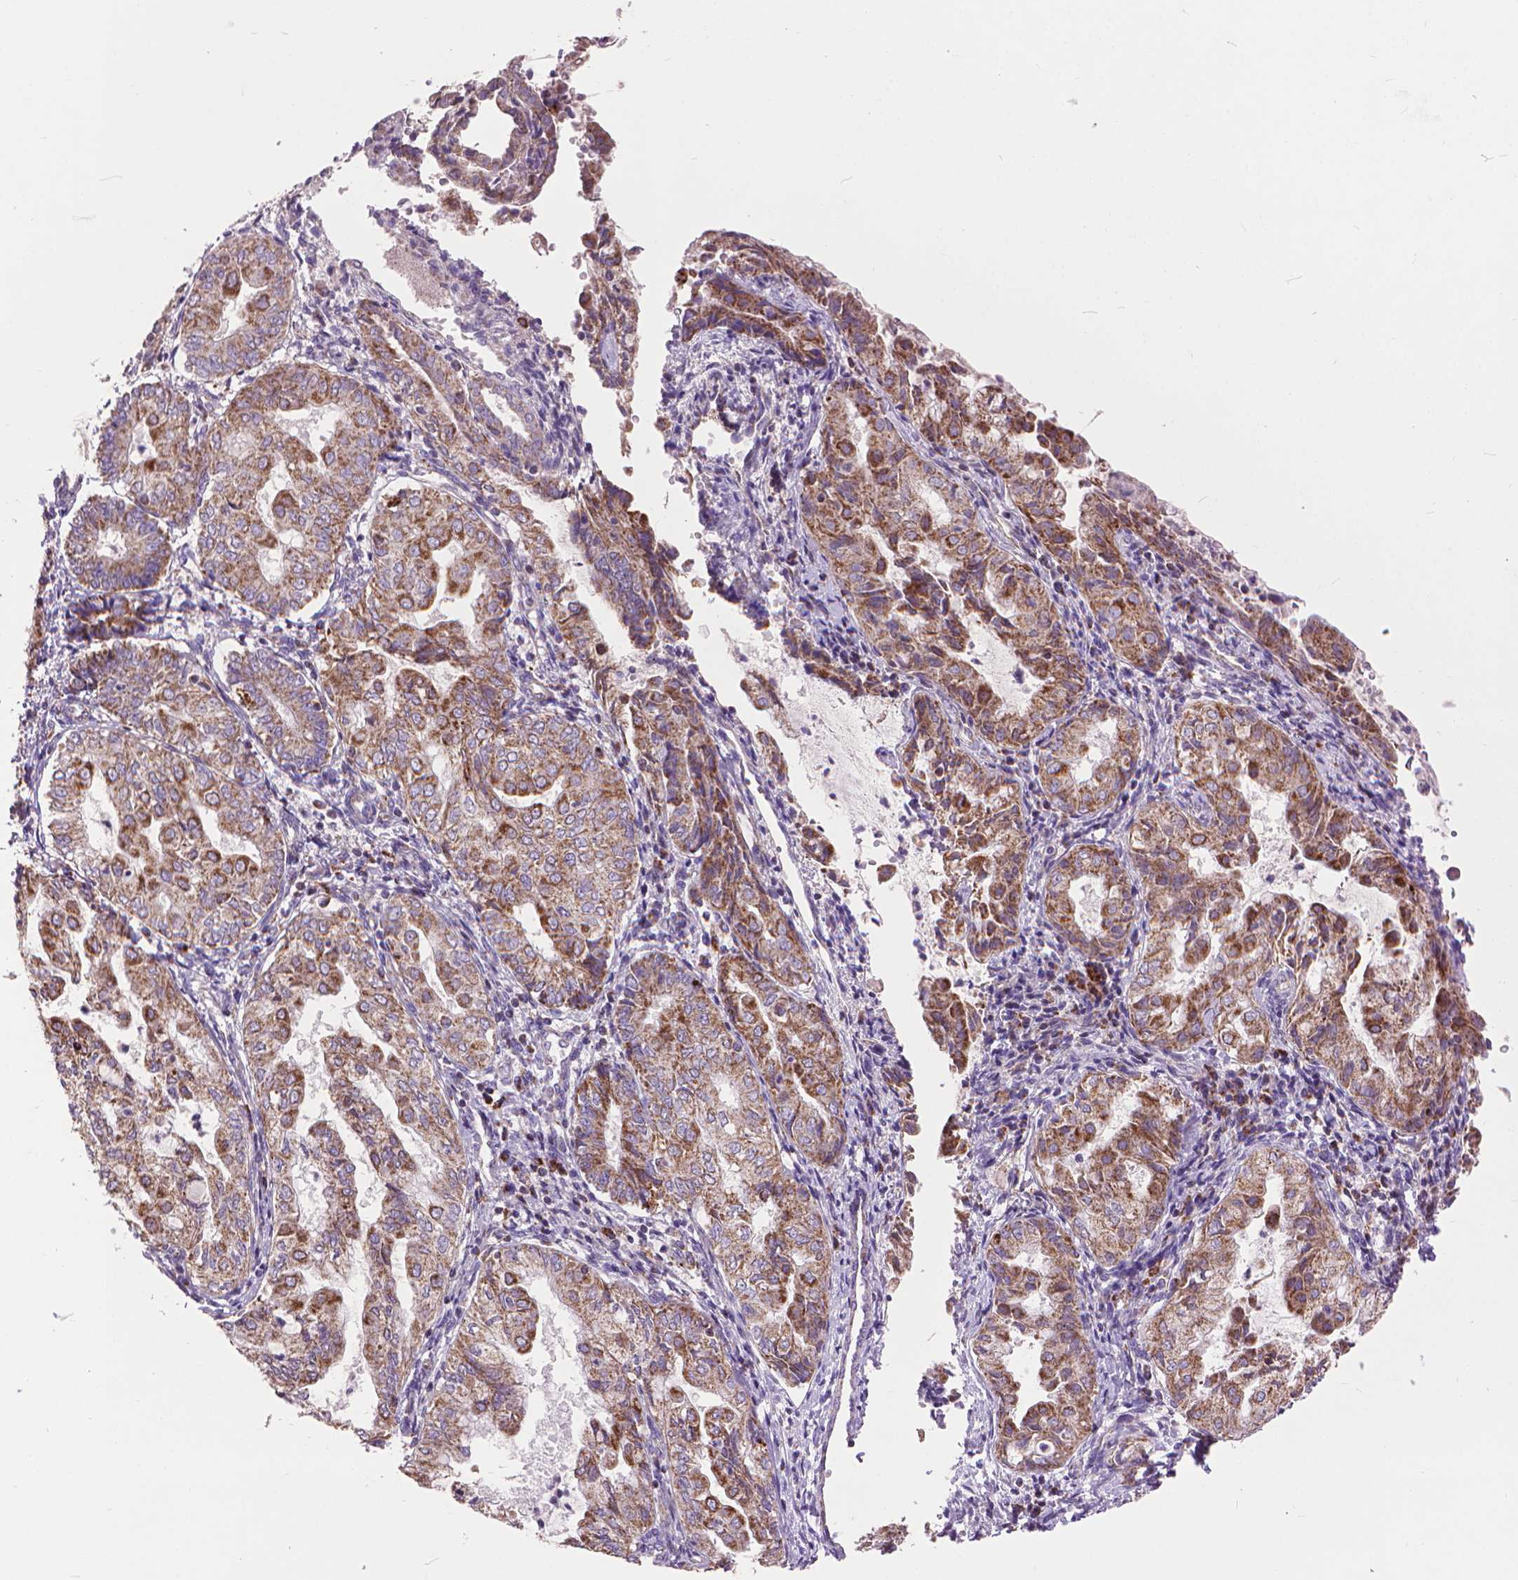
{"staining": {"intensity": "moderate", "quantity": ">75%", "location": "cytoplasmic/membranous"}, "tissue": "endometrial cancer", "cell_type": "Tumor cells", "image_type": "cancer", "snomed": [{"axis": "morphology", "description": "Adenocarcinoma, NOS"}, {"axis": "topography", "description": "Endometrium"}], "caption": "Immunohistochemical staining of endometrial cancer (adenocarcinoma) displays moderate cytoplasmic/membranous protein positivity in approximately >75% of tumor cells.", "gene": "VDAC1", "patient": {"sex": "female", "age": 68}}